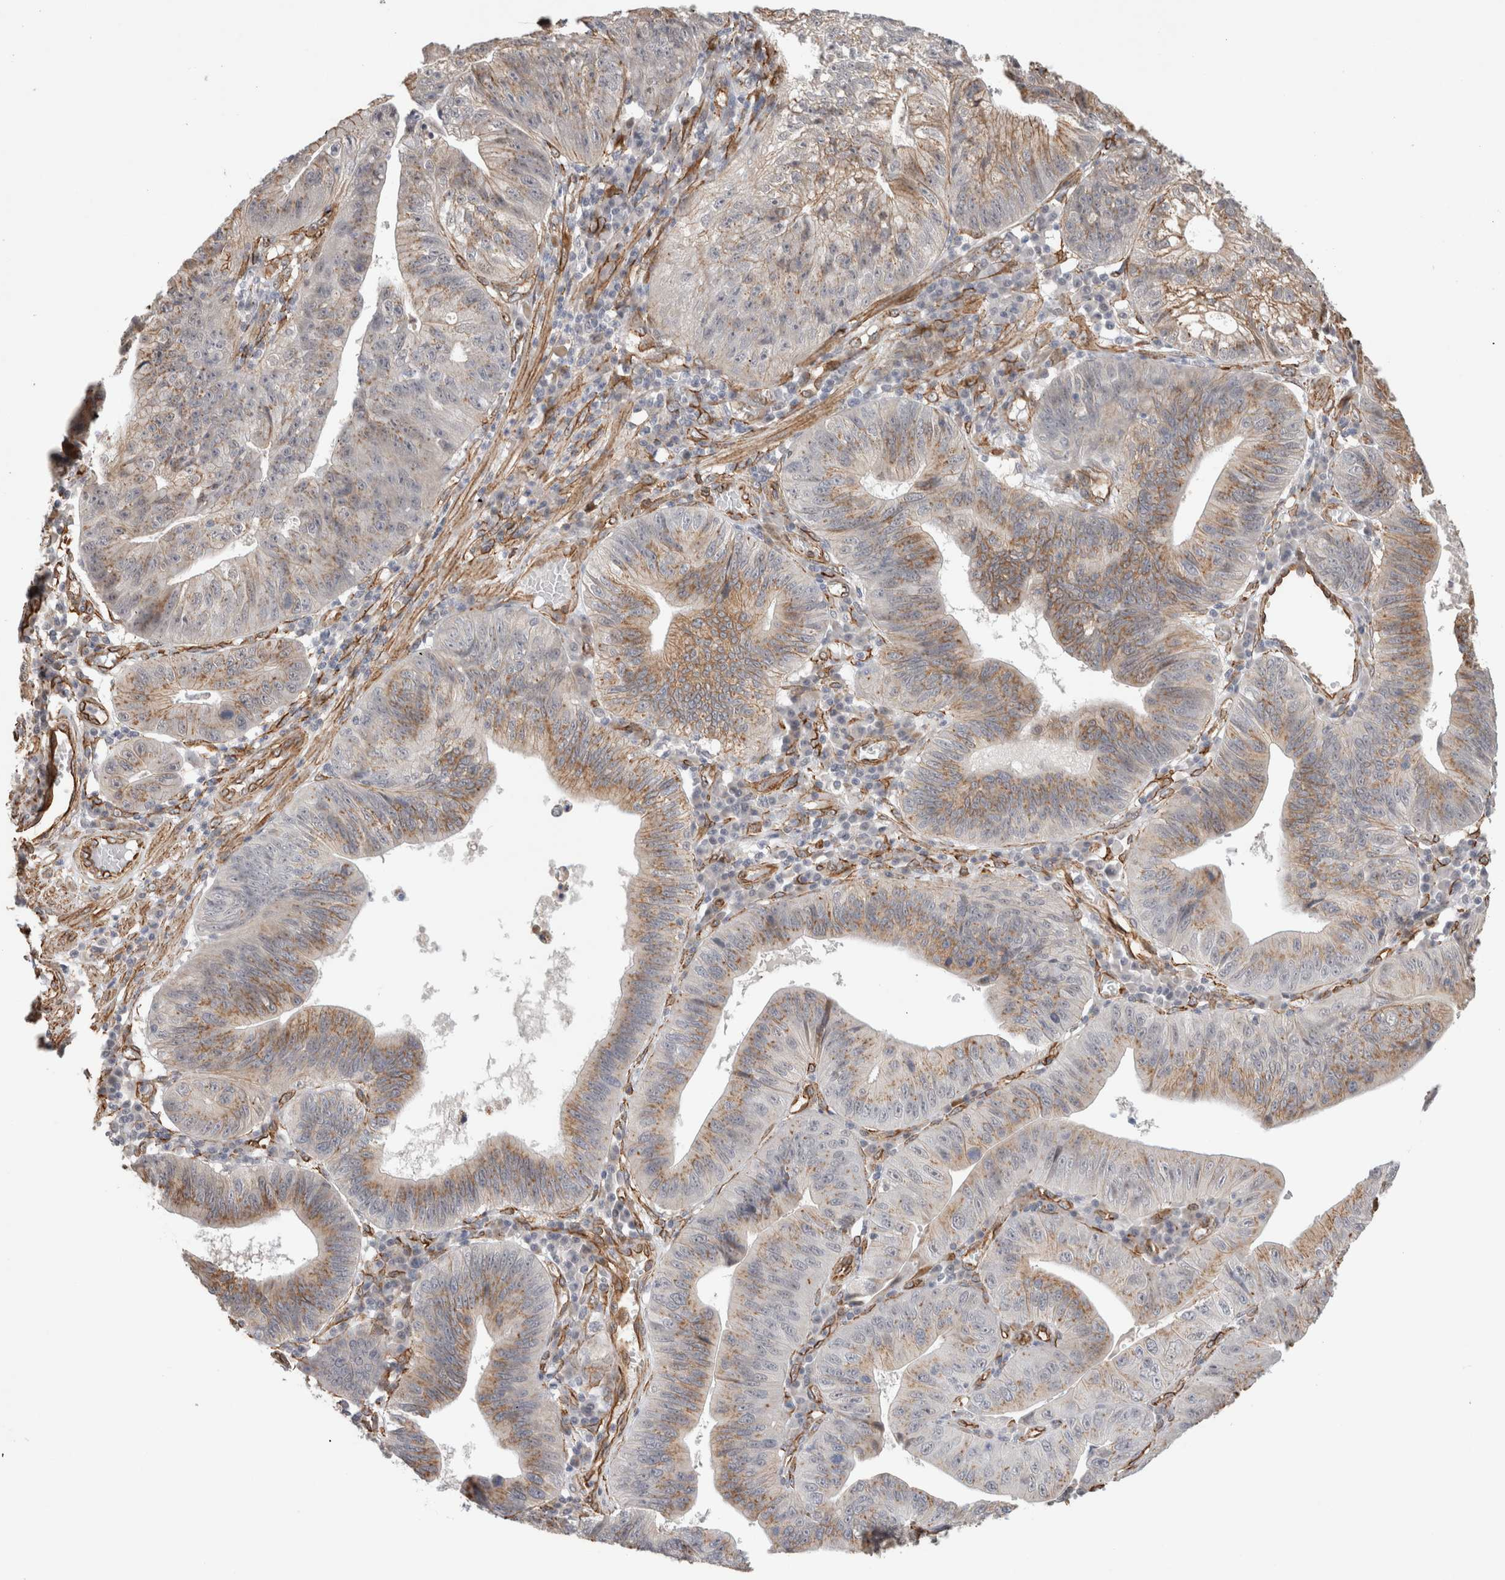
{"staining": {"intensity": "moderate", "quantity": ">75%", "location": "cytoplasmic/membranous"}, "tissue": "stomach cancer", "cell_type": "Tumor cells", "image_type": "cancer", "snomed": [{"axis": "morphology", "description": "Adenocarcinoma, NOS"}, {"axis": "topography", "description": "Stomach"}], "caption": "Protein positivity by immunohistochemistry (IHC) reveals moderate cytoplasmic/membranous staining in approximately >75% of tumor cells in stomach cancer.", "gene": "CAAP1", "patient": {"sex": "male", "age": 59}}